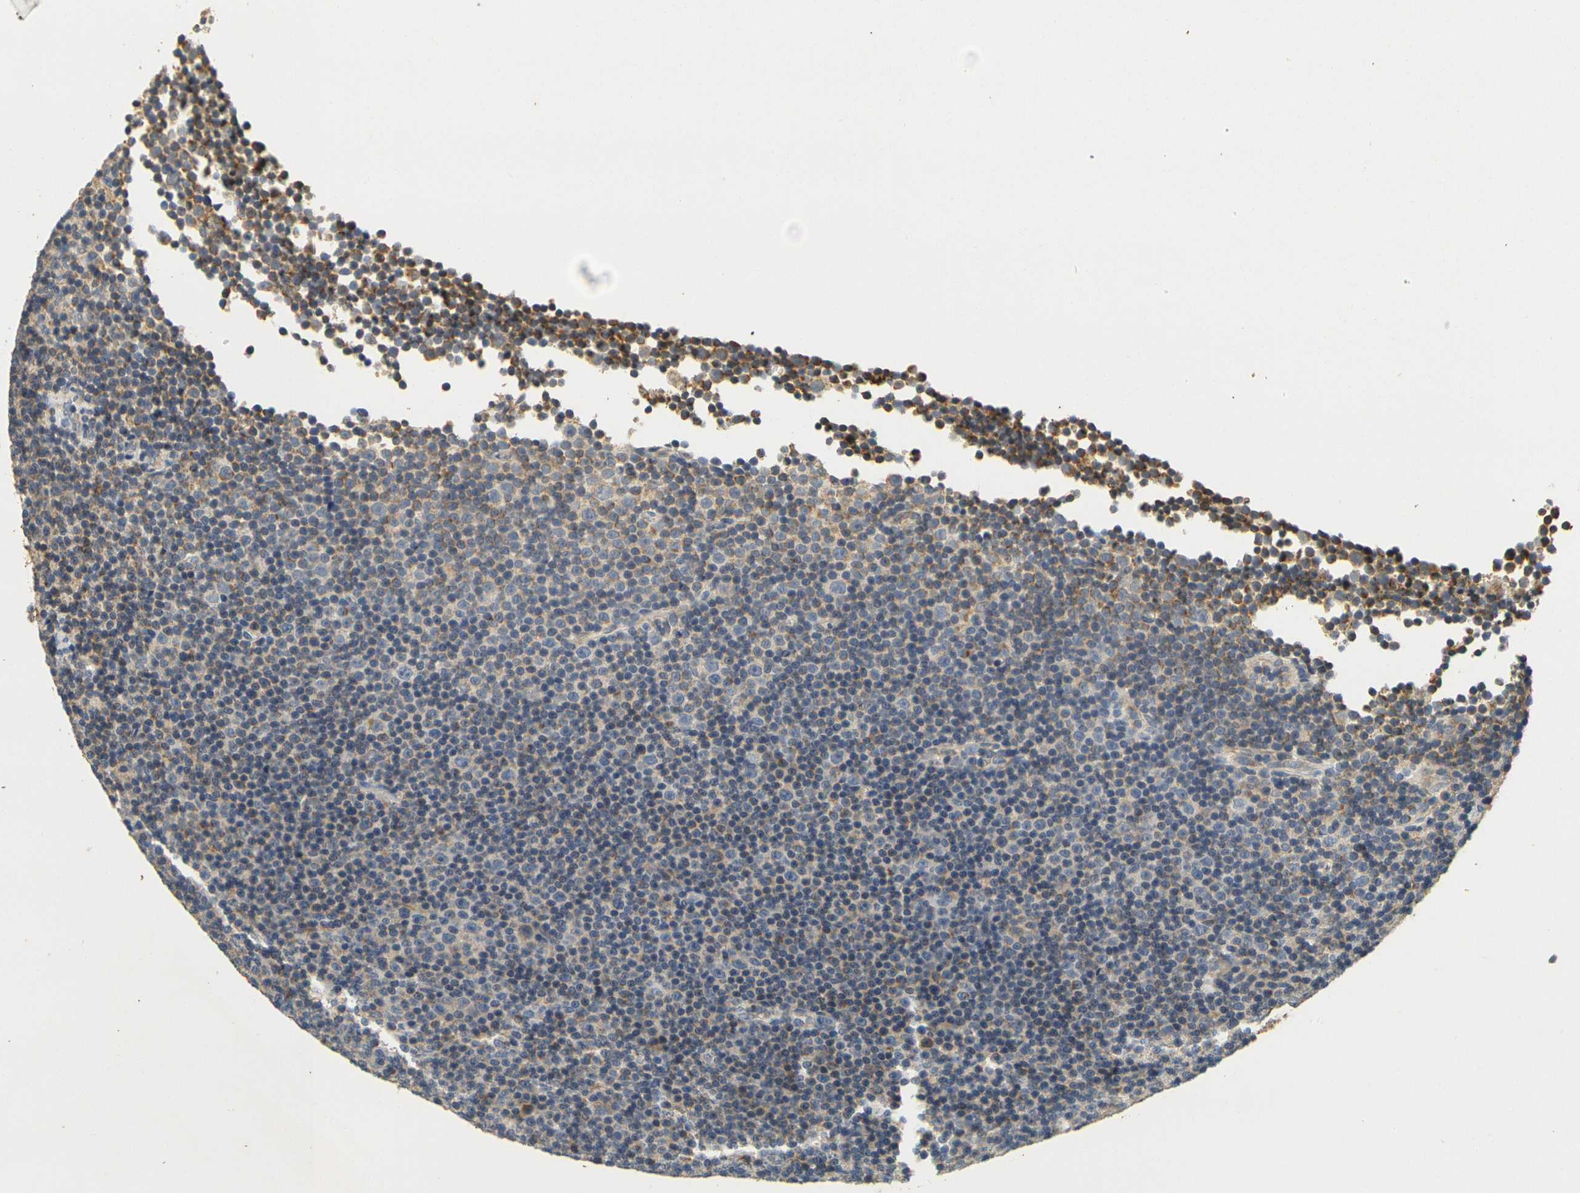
{"staining": {"intensity": "negative", "quantity": "none", "location": "none"}, "tissue": "lymphoma", "cell_type": "Tumor cells", "image_type": "cancer", "snomed": [{"axis": "morphology", "description": "Malignant lymphoma, non-Hodgkin's type, Low grade"}, {"axis": "topography", "description": "Lymph node"}], "caption": "Low-grade malignant lymphoma, non-Hodgkin's type stained for a protein using IHC shows no staining tumor cells.", "gene": "GDAP1", "patient": {"sex": "female", "age": 67}}